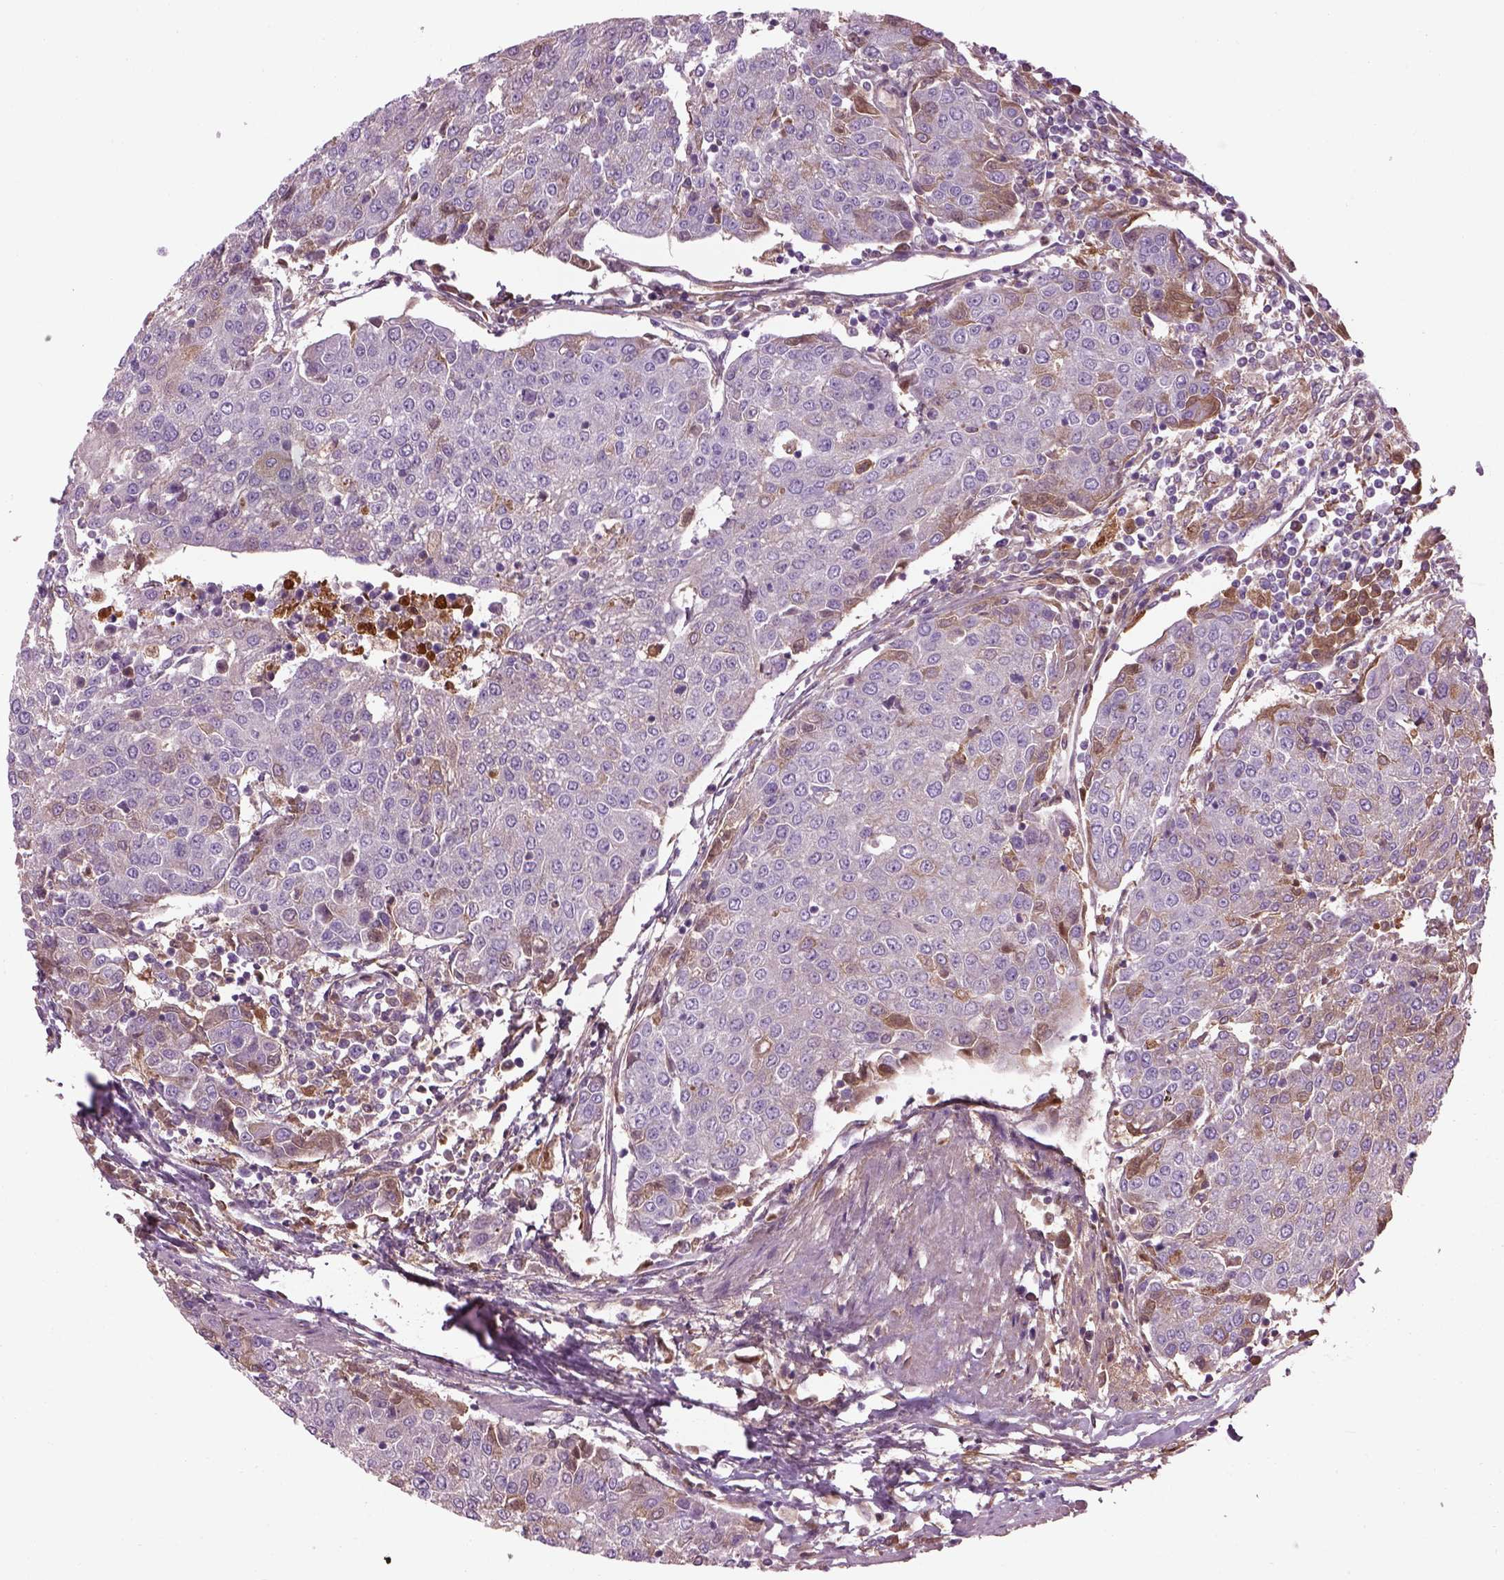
{"staining": {"intensity": "moderate", "quantity": "25%-75%", "location": "cytoplasmic/membranous"}, "tissue": "urothelial cancer", "cell_type": "Tumor cells", "image_type": "cancer", "snomed": [{"axis": "morphology", "description": "Urothelial carcinoma, High grade"}, {"axis": "topography", "description": "Urinary bladder"}], "caption": "A histopathology image of human urothelial carcinoma (high-grade) stained for a protein displays moderate cytoplasmic/membranous brown staining in tumor cells.", "gene": "EMILIN2", "patient": {"sex": "female", "age": 85}}